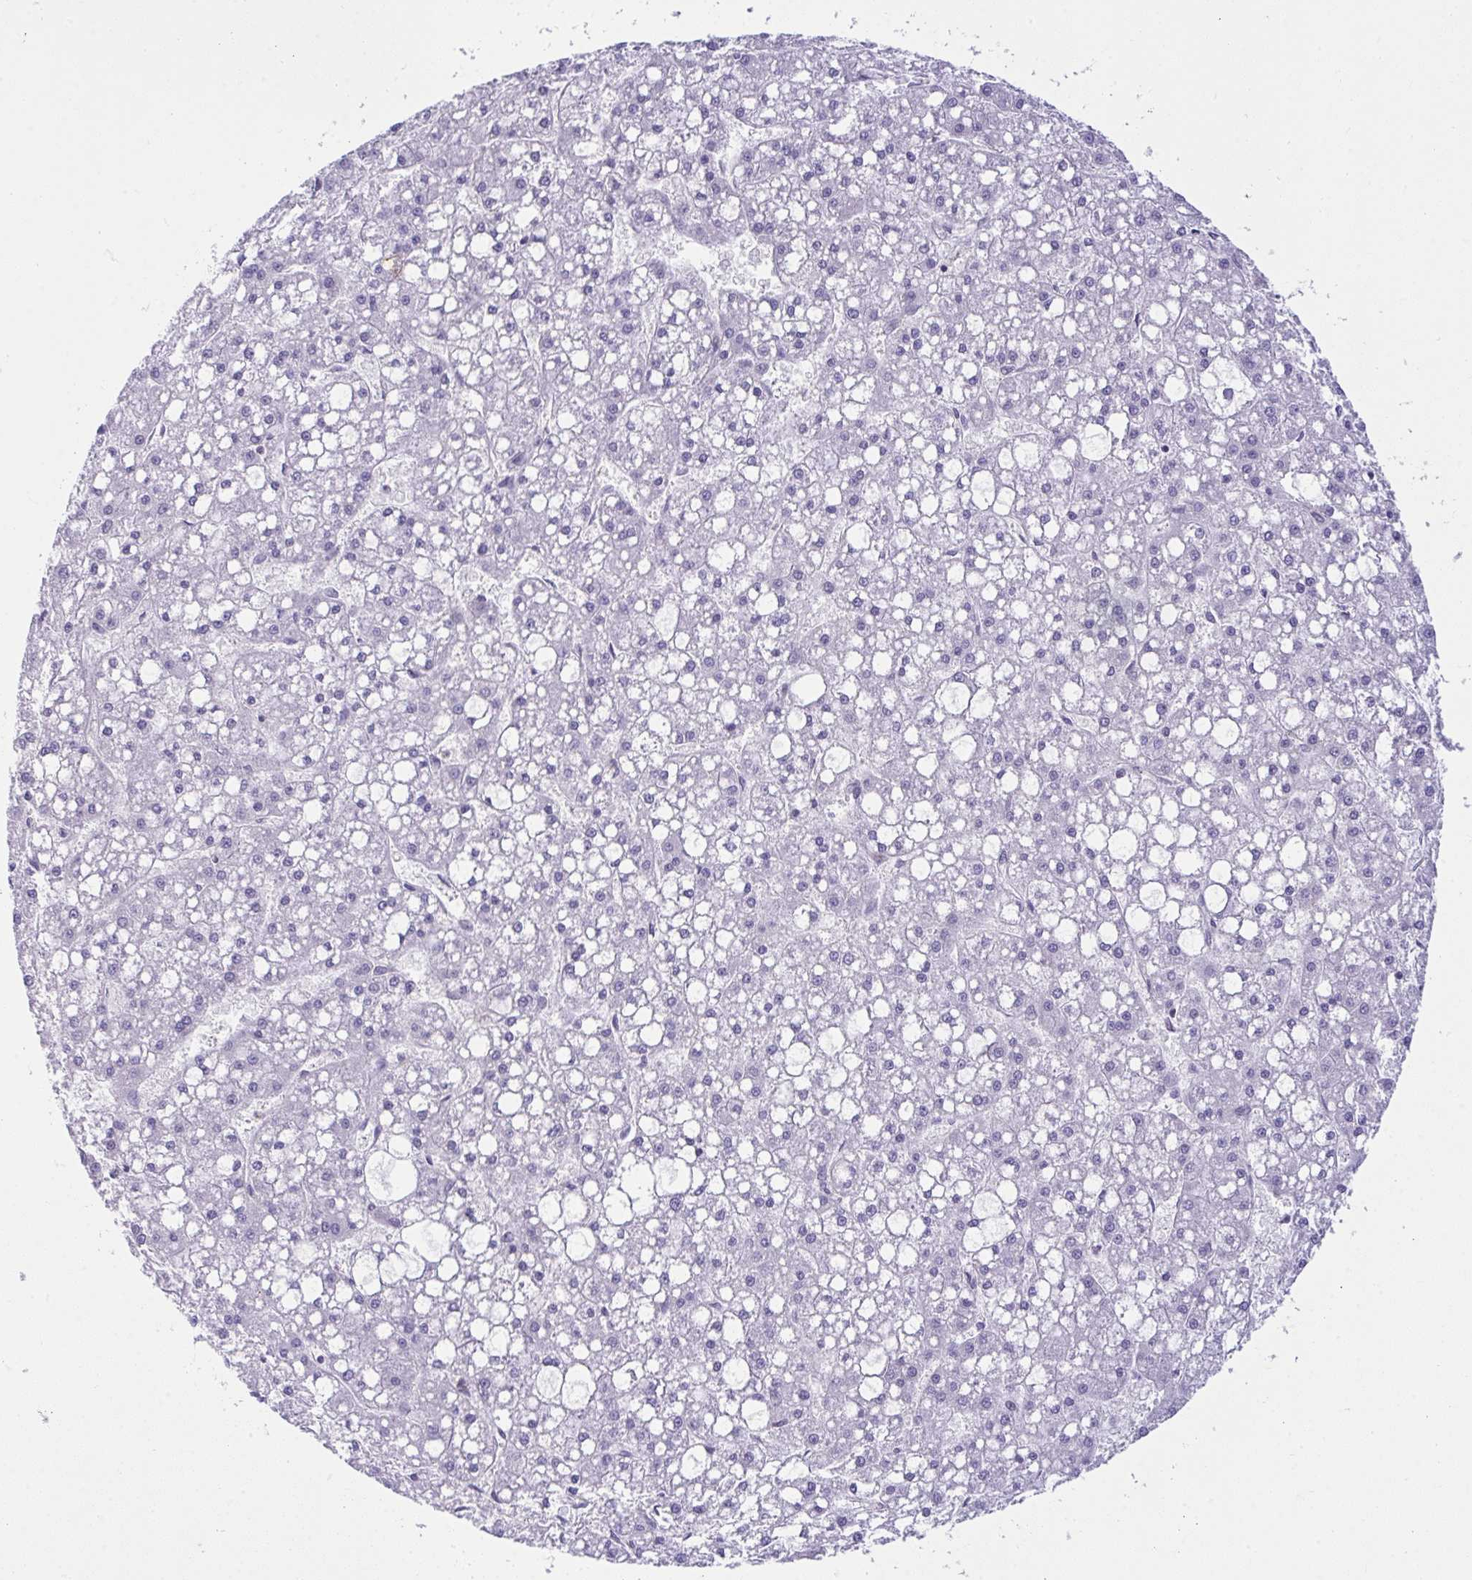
{"staining": {"intensity": "negative", "quantity": "none", "location": "none"}, "tissue": "liver cancer", "cell_type": "Tumor cells", "image_type": "cancer", "snomed": [{"axis": "morphology", "description": "Carcinoma, Hepatocellular, NOS"}, {"axis": "topography", "description": "Liver"}], "caption": "This is an immunohistochemistry micrograph of human liver hepatocellular carcinoma. There is no expression in tumor cells.", "gene": "ZFHX3", "patient": {"sex": "male", "age": 67}}